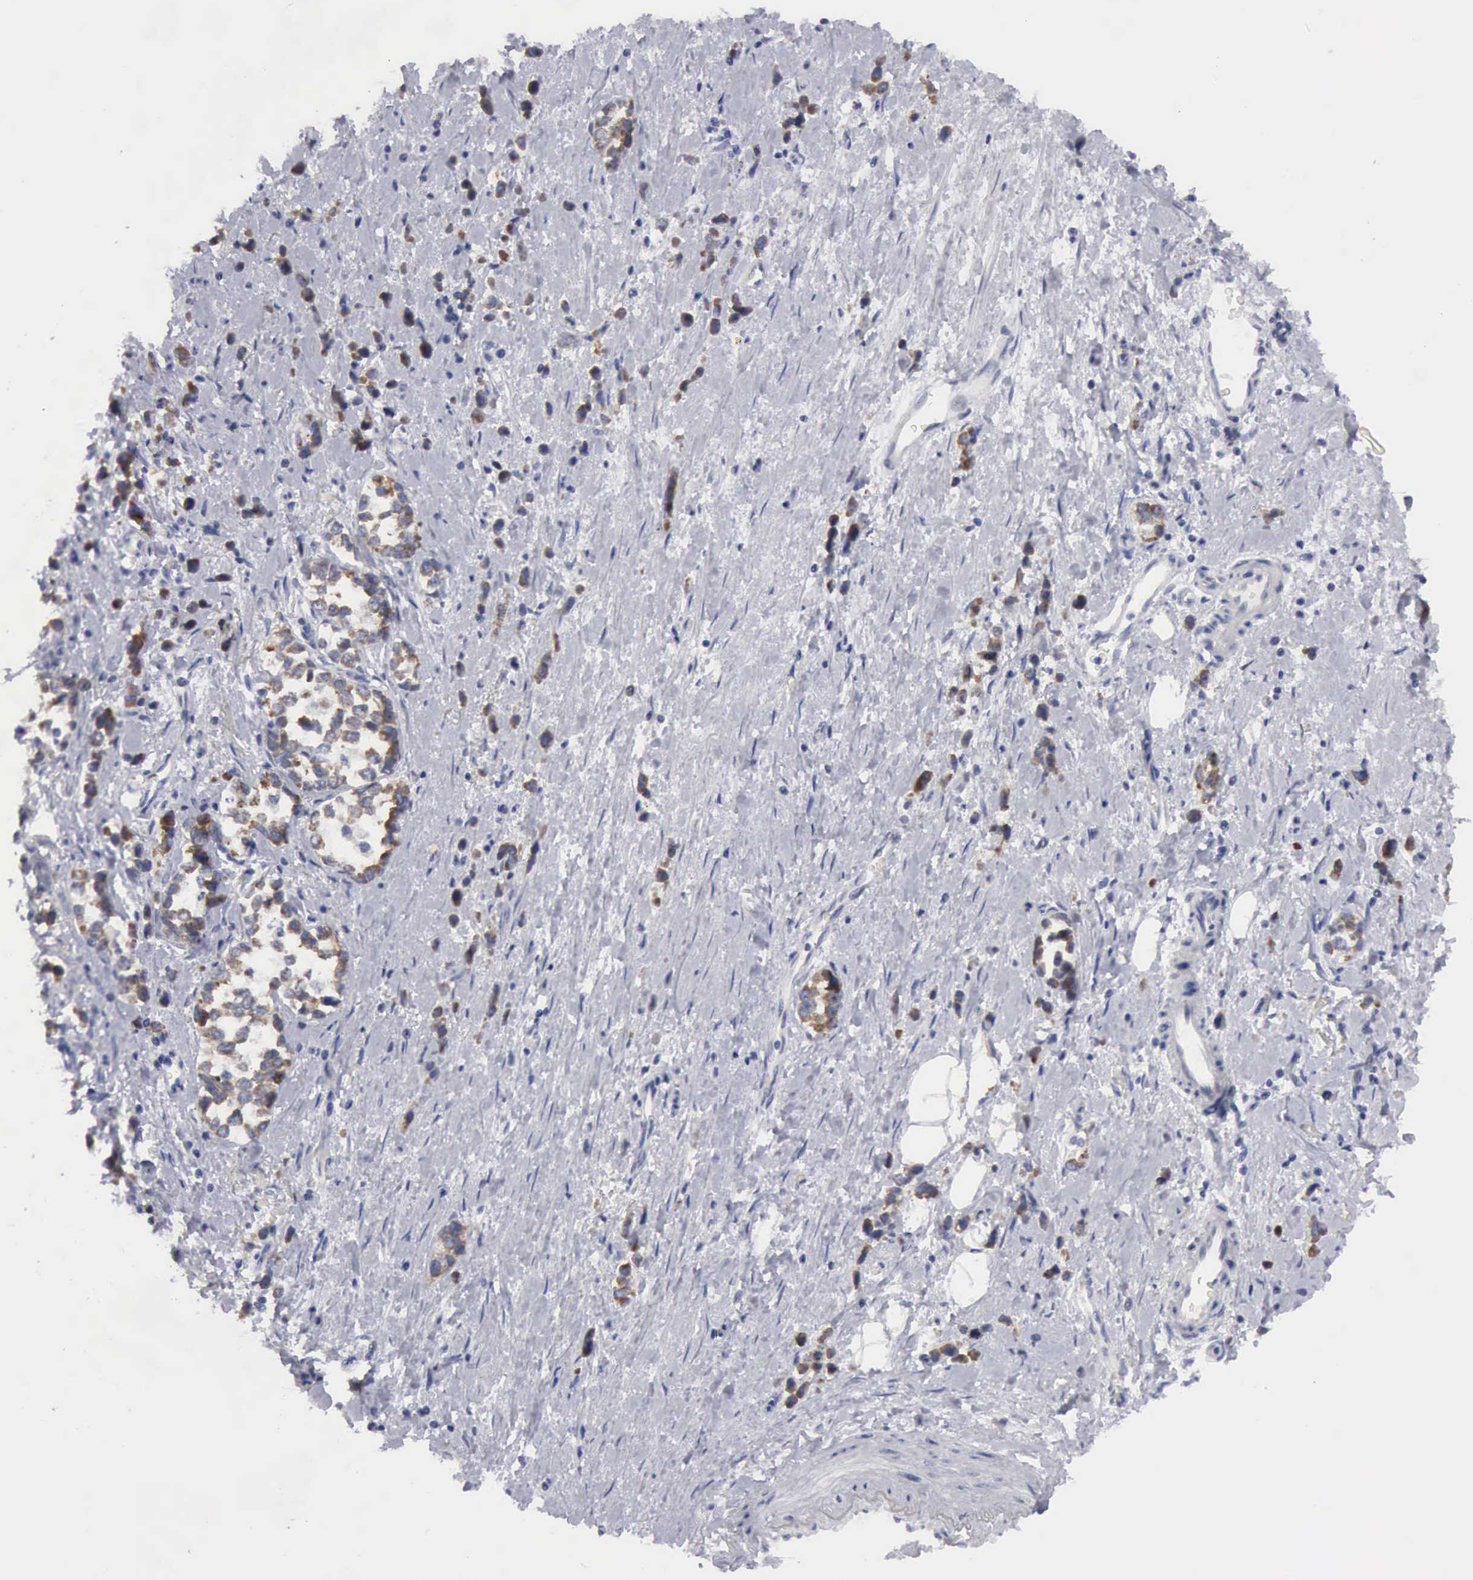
{"staining": {"intensity": "moderate", "quantity": "<25%", "location": "cytoplasmic/membranous"}, "tissue": "stomach cancer", "cell_type": "Tumor cells", "image_type": "cancer", "snomed": [{"axis": "morphology", "description": "Adenocarcinoma, NOS"}, {"axis": "topography", "description": "Stomach, upper"}], "caption": "DAB immunohistochemical staining of human adenocarcinoma (stomach) reveals moderate cytoplasmic/membranous protein positivity in approximately <25% of tumor cells.", "gene": "TXLNG", "patient": {"sex": "male", "age": 76}}